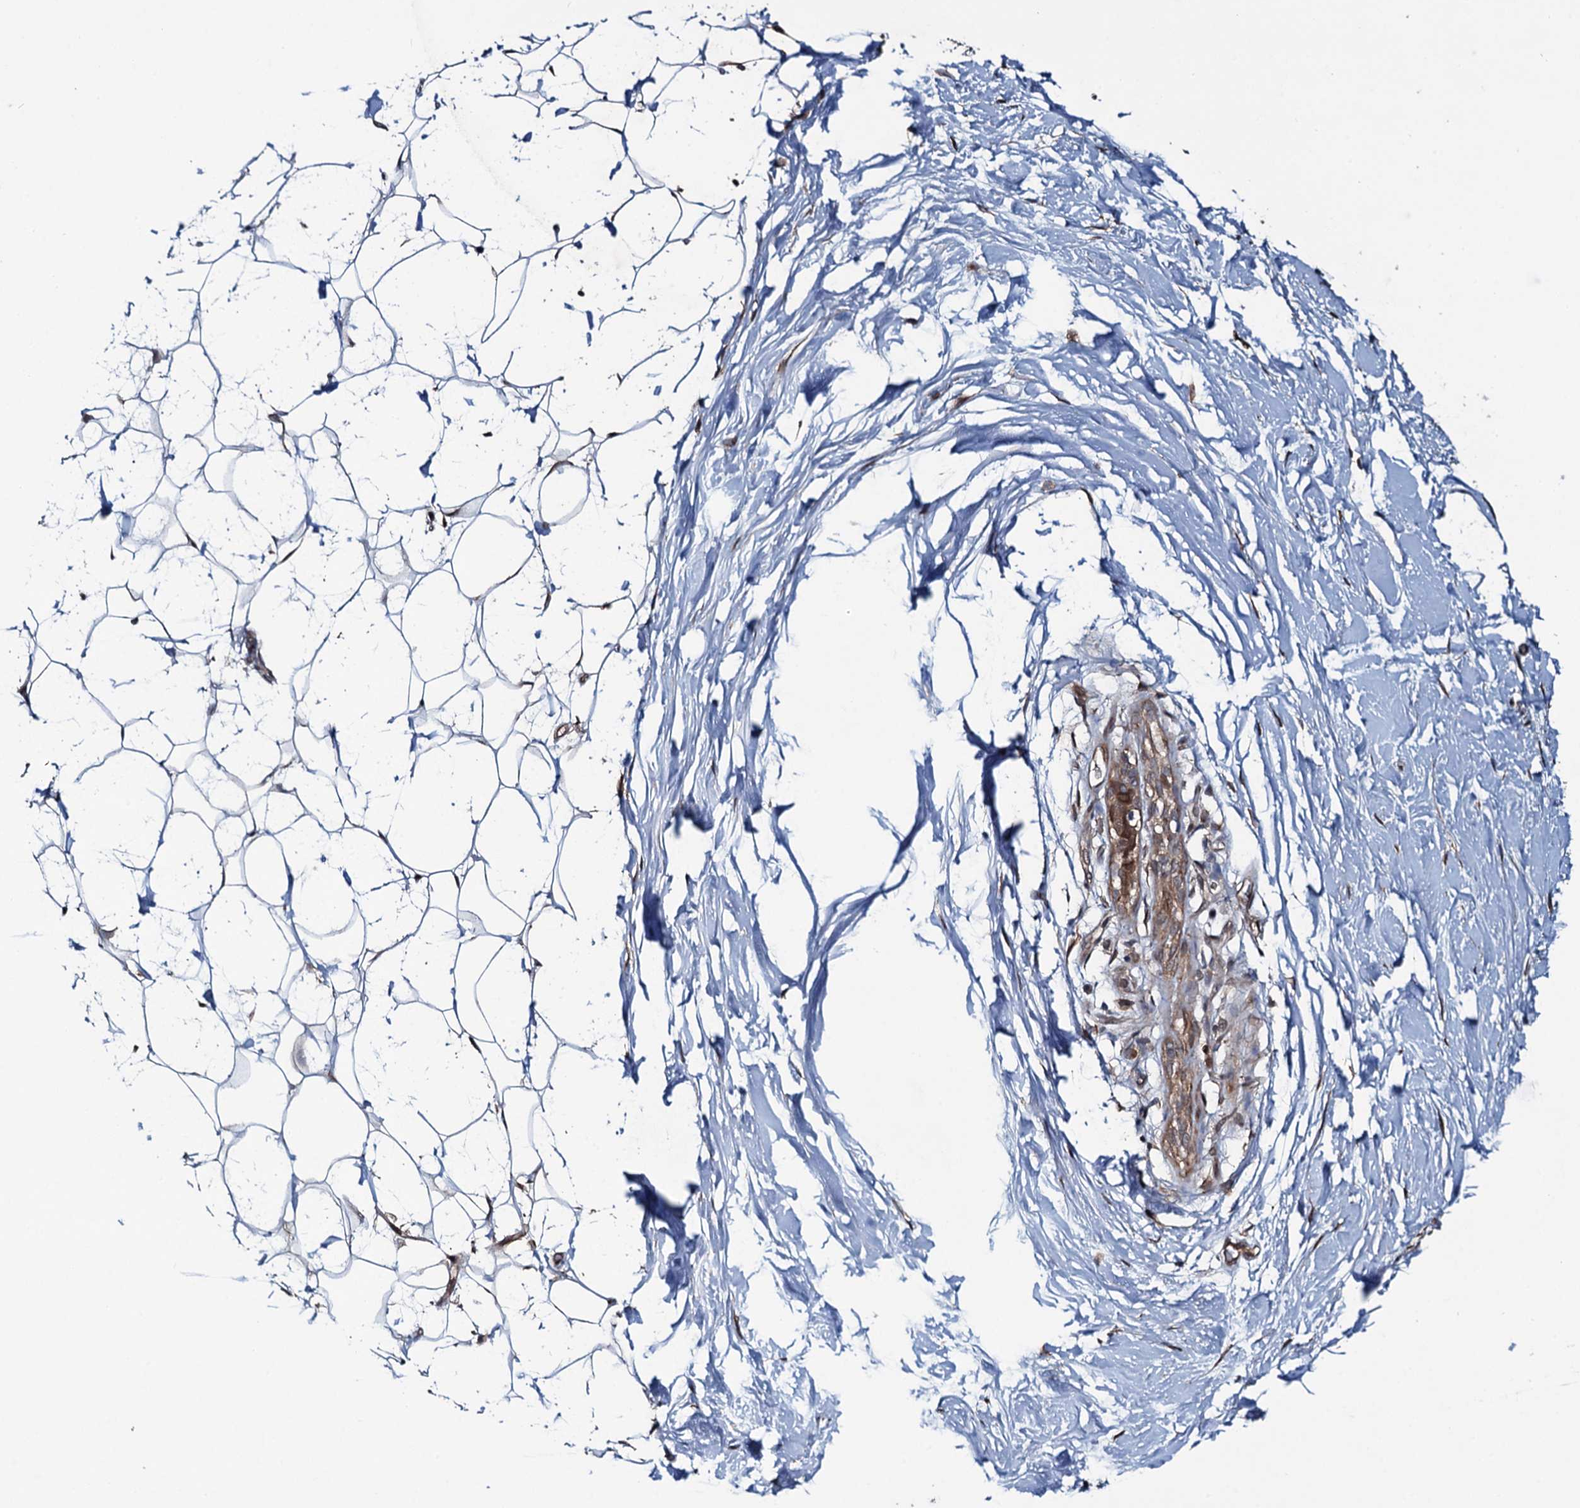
{"staining": {"intensity": "moderate", "quantity": "25%-75%", "location": "cytoplasmic/membranous,nuclear"}, "tissue": "adipose tissue", "cell_type": "Adipocytes", "image_type": "normal", "snomed": [{"axis": "morphology", "description": "Normal tissue, NOS"}, {"axis": "topography", "description": "Breast"}], "caption": "Protein analysis of benign adipose tissue shows moderate cytoplasmic/membranous,nuclear expression in about 25%-75% of adipocytes. Immunohistochemistry stains the protein in brown and the nuclei are stained blue.", "gene": "EVX2", "patient": {"sex": "female", "age": 26}}